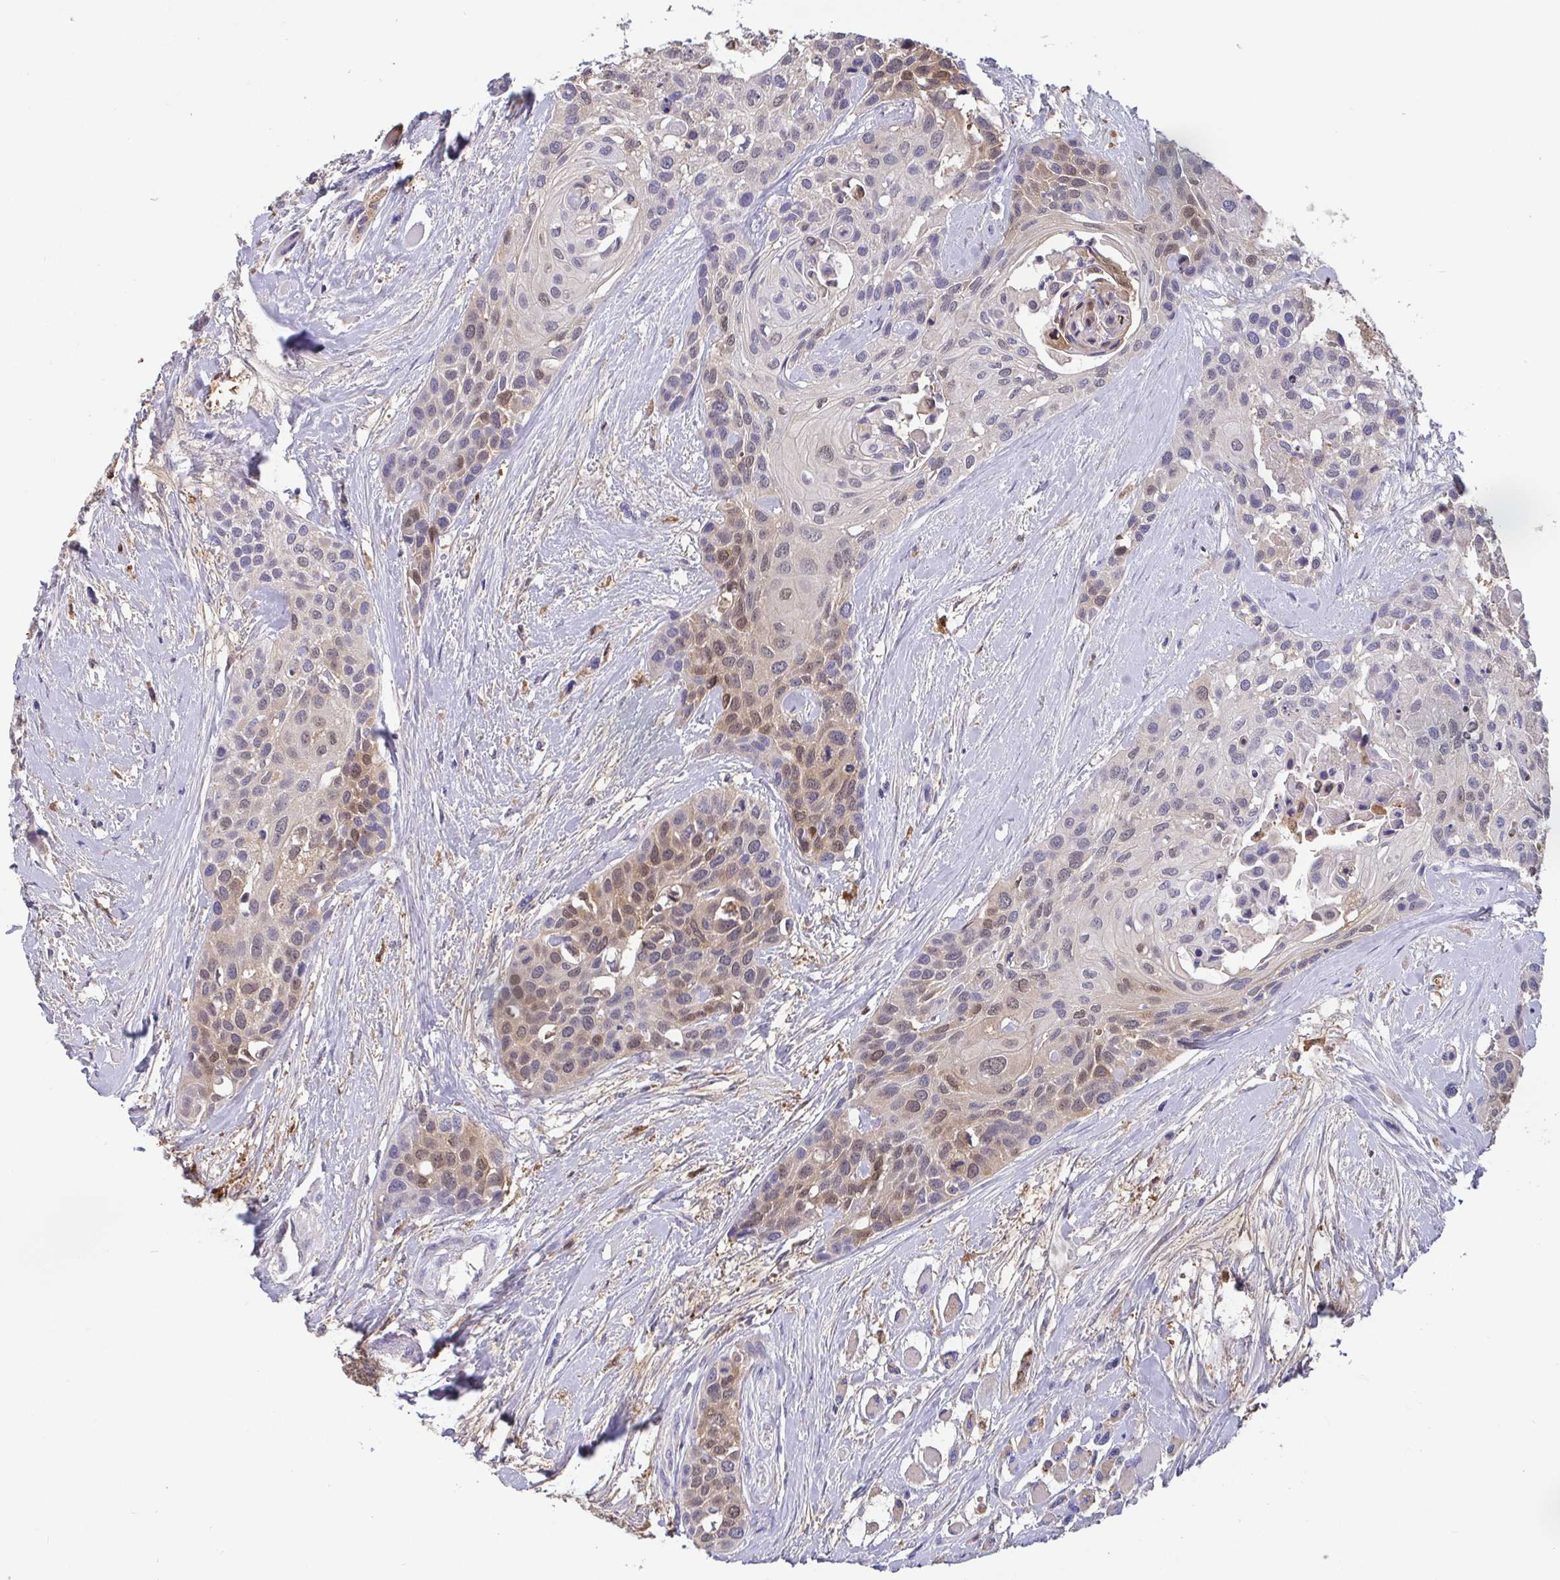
{"staining": {"intensity": "weak", "quantity": "25%-75%", "location": "cytoplasmic/membranous,nuclear"}, "tissue": "head and neck cancer", "cell_type": "Tumor cells", "image_type": "cancer", "snomed": [{"axis": "morphology", "description": "Squamous cell carcinoma, NOS"}, {"axis": "topography", "description": "Head-Neck"}], "caption": "Immunohistochemistry (IHC) photomicrograph of human head and neck cancer (squamous cell carcinoma) stained for a protein (brown), which demonstrates low levels of weak cytoplasmic/membranous and nuclear staining in about 25%-75% of tumor cells.", "gene": "IDH1", "patient": {"sex": "female", "age": 50}}